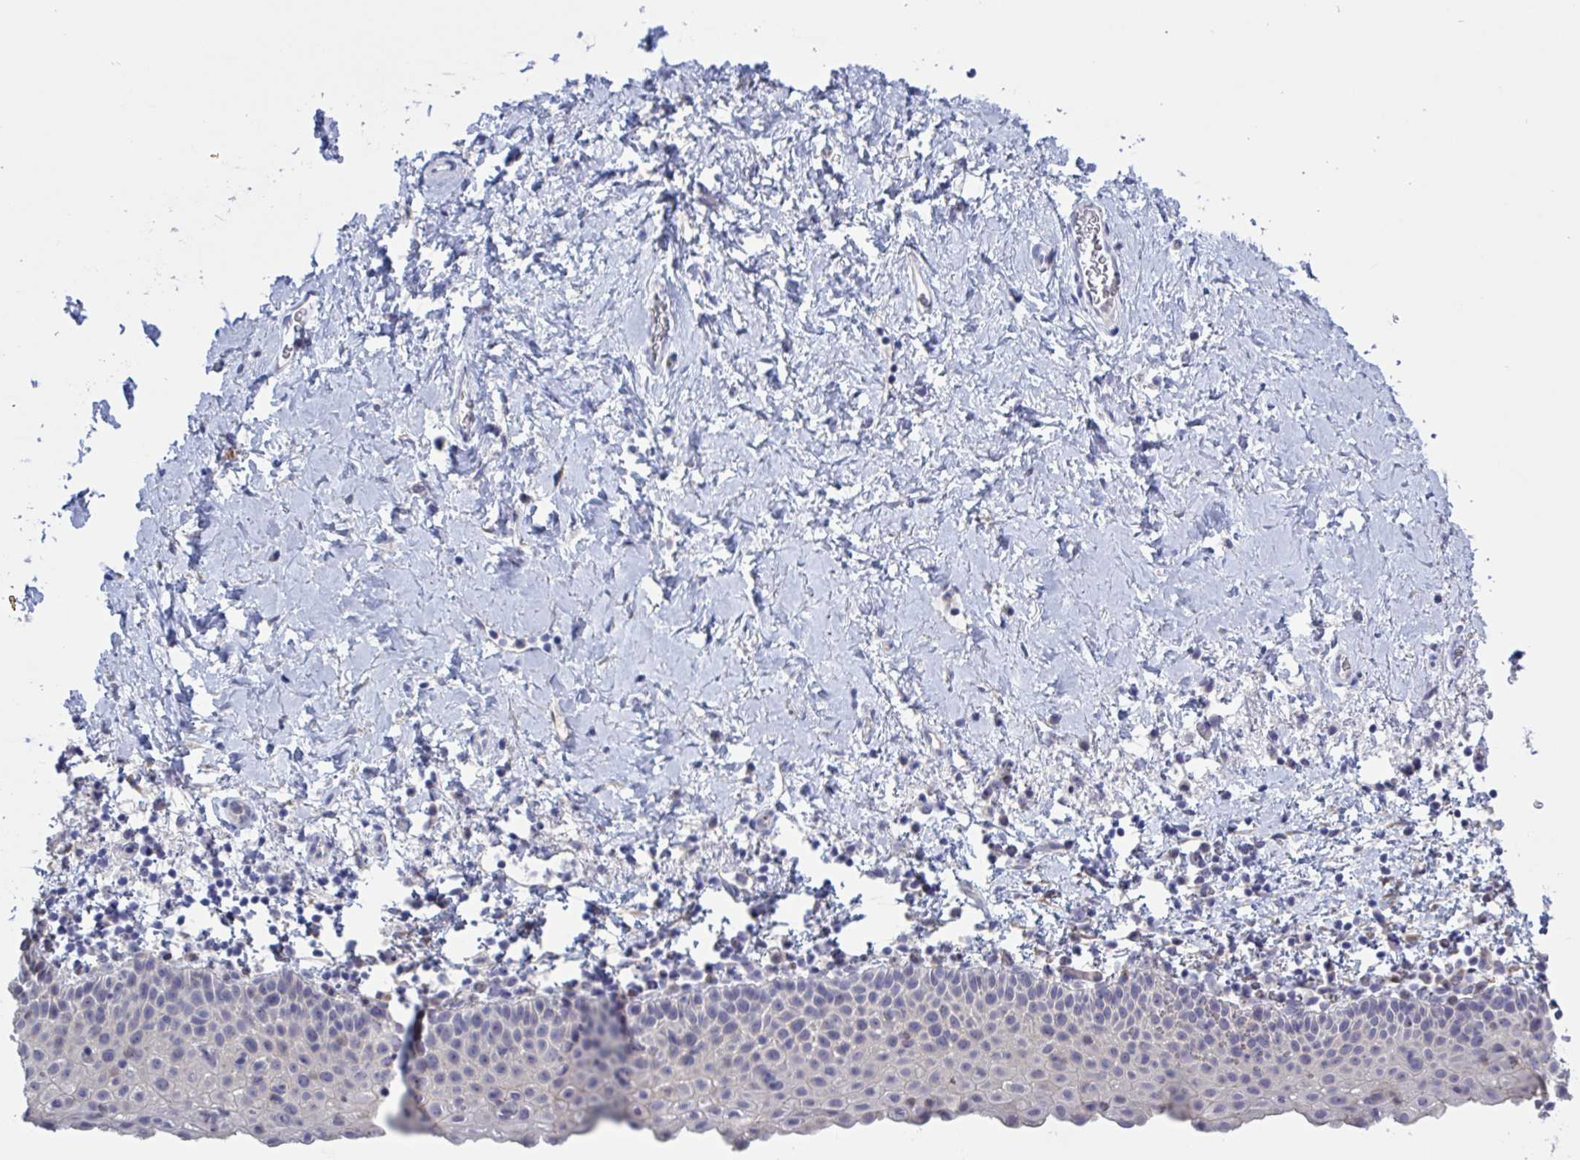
{"staining": {"intensity": "negative", "quantity": "none", "location": "none"}, "tissue": "vagina", "cell_type": "Squamous epithelial cells", "image_type": "normal", "snomed": [{"axis": "morphology", "description": "Normal tissue, NOS"}, {"axis": "topography", "description": "Vagina"}], "caption": "Protein analysis of benign vagina shows no significant positivity in squamous epithelial cells. Nuclei are stained in blue.", "gene": "ST14", "patient": {"sex": "female", "age": 61}}